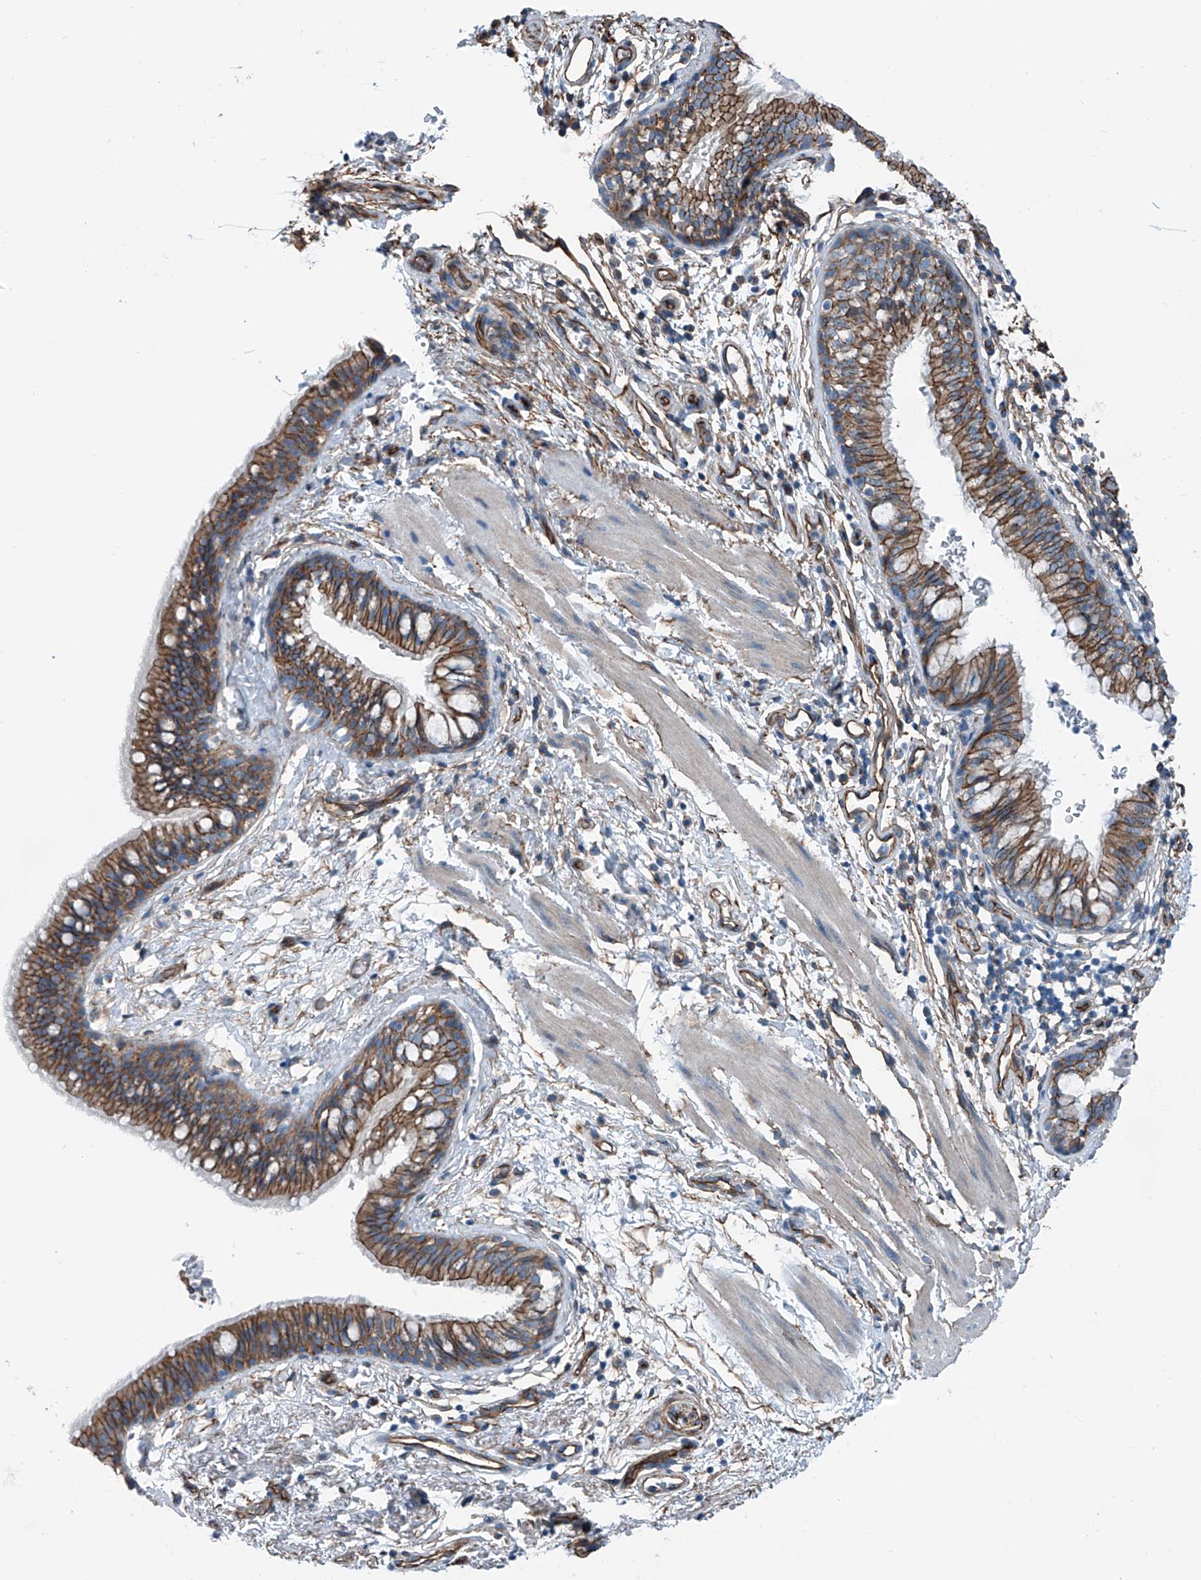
{"staining": {"intensity": "moderate", "quantity": ">75%", "location": "cytoplasmic/membranous"}, "tissue": "bronchus", "cell_type": "Respiratory epithelial cells", "image_type": "normal", "snomed": [{"axis": "morphology", "description": "Normal tissue, NOS"}, {"axis": "topography", "description": "Cartilage tissue"}, {"axis": "topography", "description": "Bronchus"}], "caption": "A histopathology image showing moderate cytoplasmic/membranous positivity in about >75% of respiratory epithelial cells in unremarkable bronchus, as visualized by brown immunohistochemical staining.", "gene": "THEMIS2", "patient": {"sex": "female", "age": 36}}